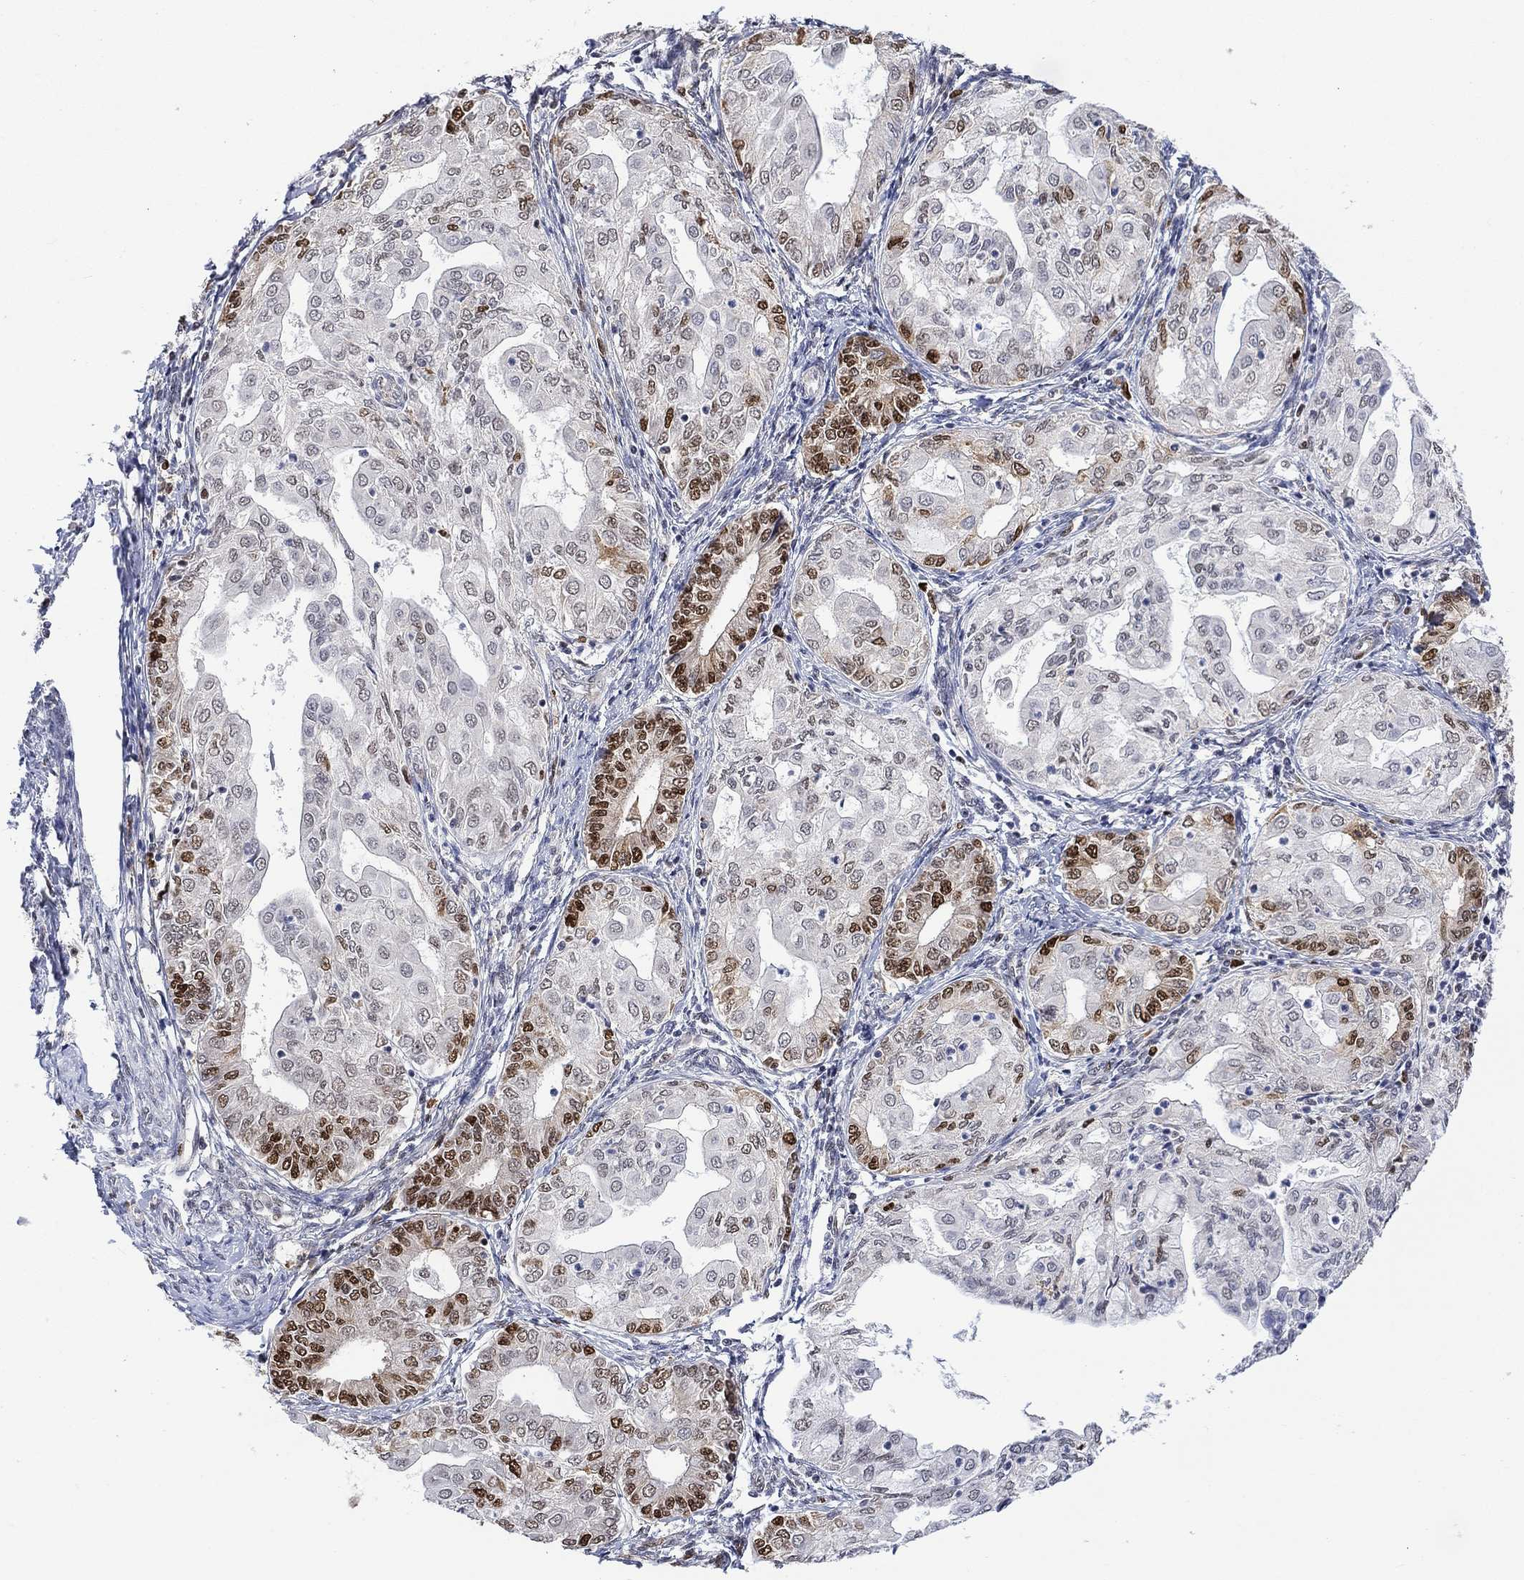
{"staining": {"intensity": "strong", "quantity": "<25%", "location": "nuclear"}, "tissue": "endometrial cancer", "cell_type": "Tumor cells", "image_type": "cancer", "snomed": [{"axis": "morphology", "description": "Adenocarcinoma, NOS"}, {"axis": "topography", "description": "Endometrium"}], "caption": "IHC image of adenocarcinoma (endometrial) stained for a protein (brown), which reveals medium levels of strong nuclear expression in about <25% of tumor cells.", "gene": "RAD54L2", "patient": {"sex": "female", "age": 68}}